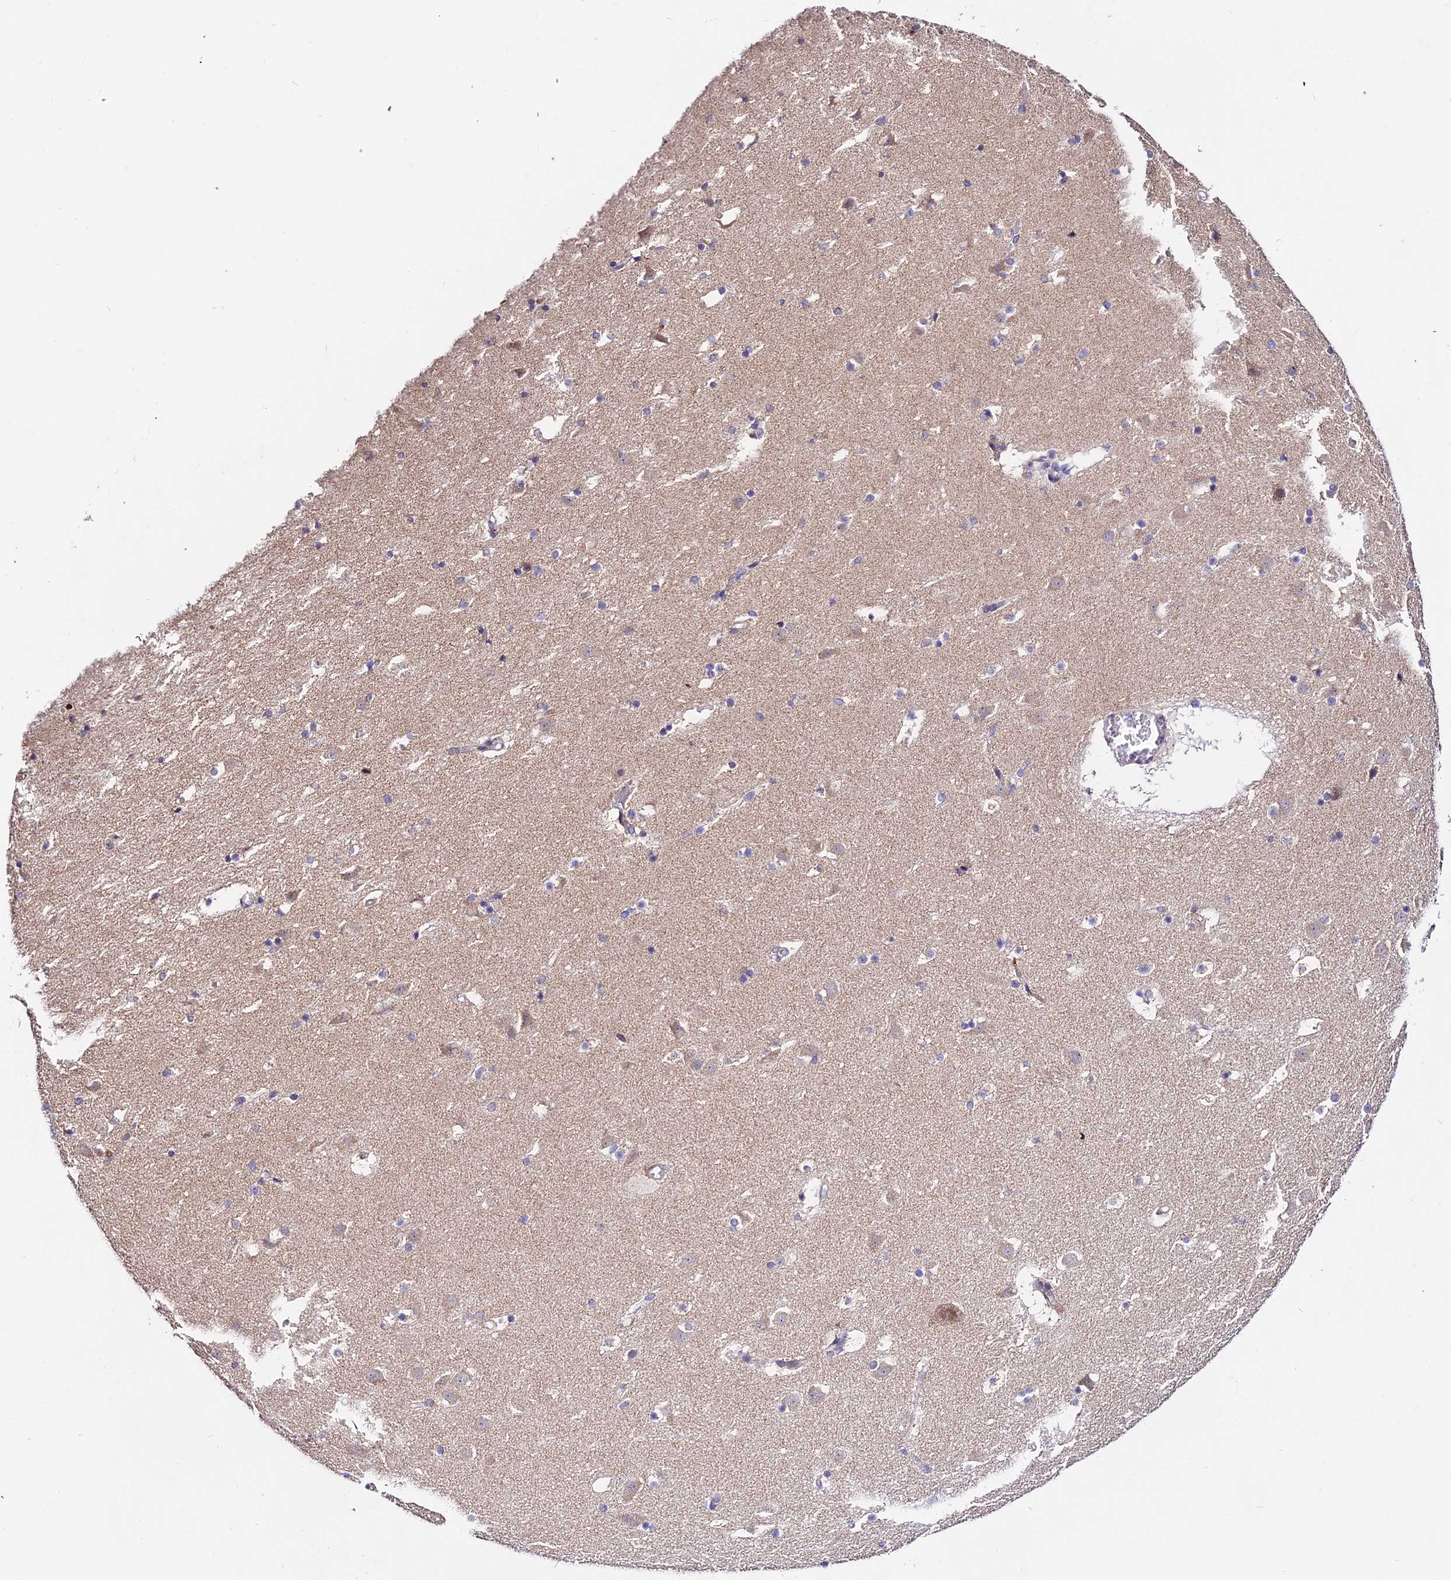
{"staining": {"intensity": "negative", "quantity": "none", "location": "none"}, "tissue": "caudate", "cell_type": "Glial cells", "image_type": "normal", "snomed": [{"axis": "morphology", "description": "Normal tissue, NOS"}, {"axis": "topography", "description": "Lateral ventricle wall"}], "caption": "A high-resolution image shows IHC staining of normal caudate, which demonstrates no significant expression in glial cells.", "gene": "WDR5B", "patient": {"sex": "male", "age": 45}}